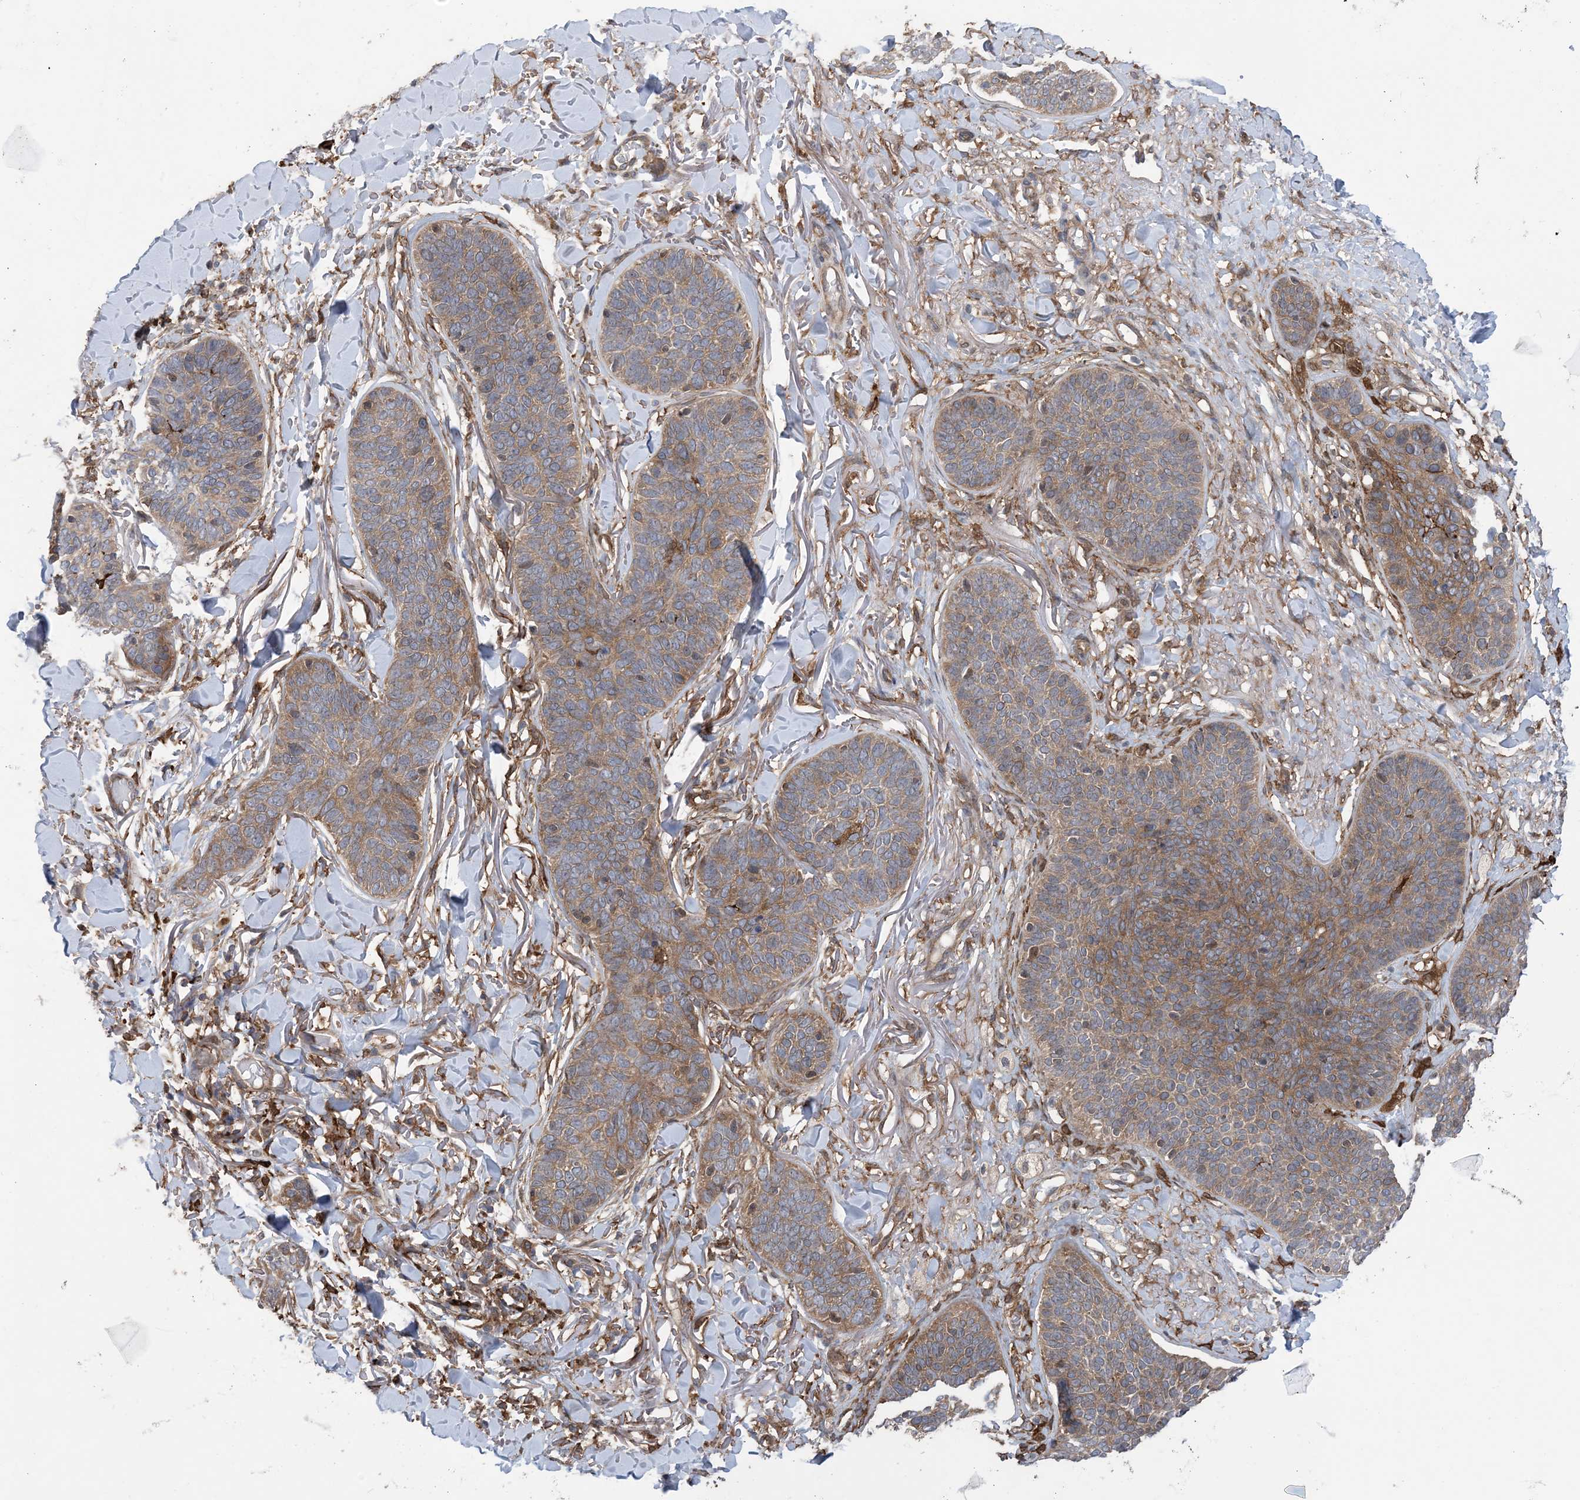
{"staining": {"intensity": "moderate", "quantity": ">75%", "location": "cytoplasmic/membranous"}, "tissue": "skin cancer", "cell_type": "Tumor cells", "image_type": "cancer", "snomed": [{"axis": "morphology", "description": "Basal cell carcinoma"}, {"axis": "topography", "description": "Skin"}], "caption": "Immunohistochemistry (IHC) of skin basal cell carcinoma reveals medium levels of moderate cytoplasmic/membranous expression in about >75% of tumor cells.", "gene": "HS1BP3", "patient": {"sex": "male", "age": 85}}